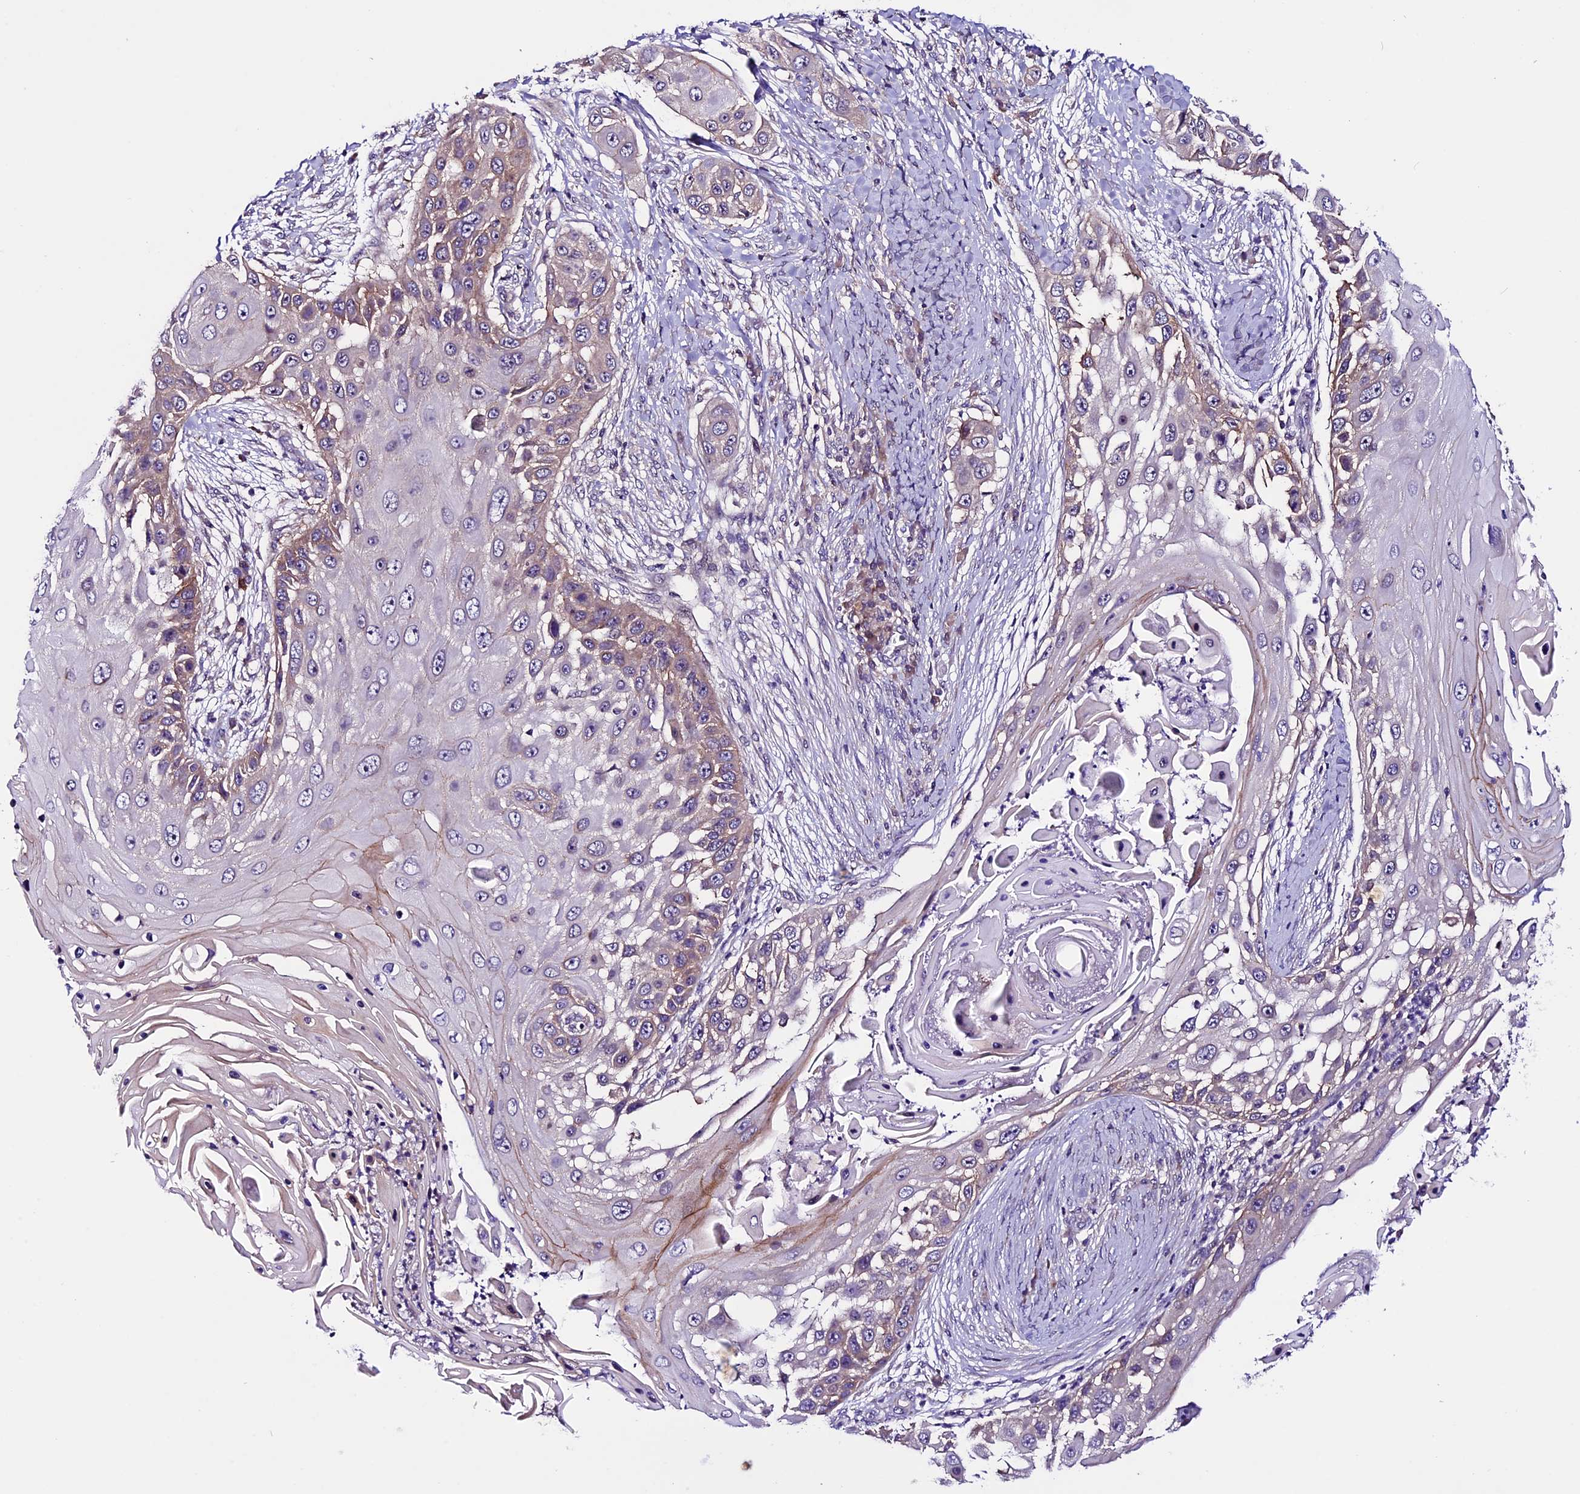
{"staining": {"intensity": "weak", "quantity": "25%-75%", "location": "cytoplasmic/membranous"}, "tissue": "skin cancer", "cell_type": "Tumor cells", "image_type": "cancer", "snomed": [{"axis": "morphology", "description": "Squamous cell carcinoma, NOS"}, {"axis": "topography", "description": "Skin"}], "caption": "Protein staining displays weak cytoplasmic/membranous expression in approximately 25%-75% of tumor cells in skin cancer (squamous cell carcinoma).", "gene": "XKR7", "patient": {"sex": "female", "age": 44}}